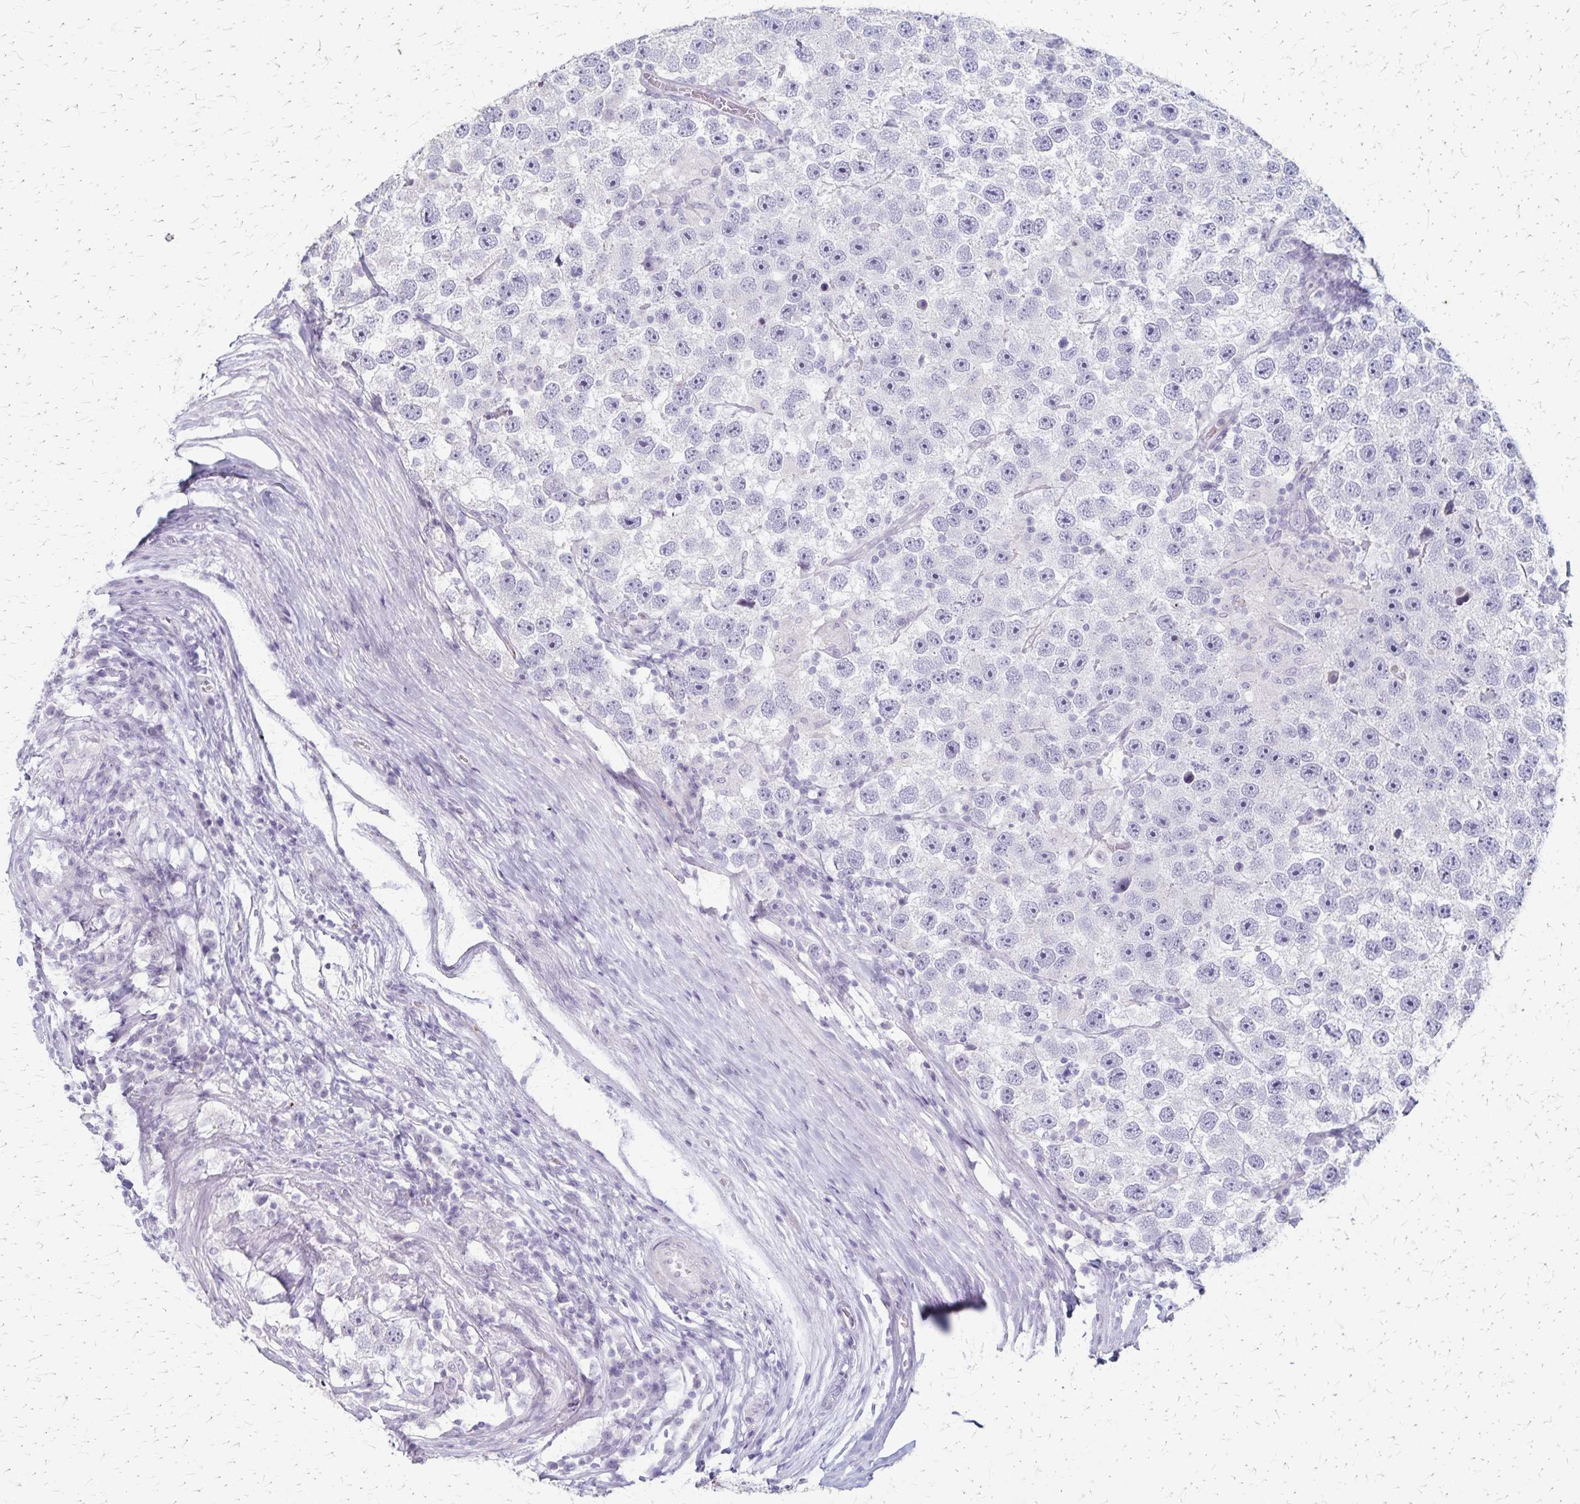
{"staining": {"intensity": "negative", "quantity": "none", "location": "none"}, "tissue": "testis cancer", "cell_type": "Tumor cells", "image_type": "cancer", "snomed": [{"axis": "morphology", "description": "Seminoma, NOS"}, {"axis": "topography", "description": "Testis"}], "caption": "Testis seminoma was stained to show a protein in brown. There is no significant positivity in tumor cells.", "gene": "RASL10B", "patient": {"sex": "male", "age": 26}}